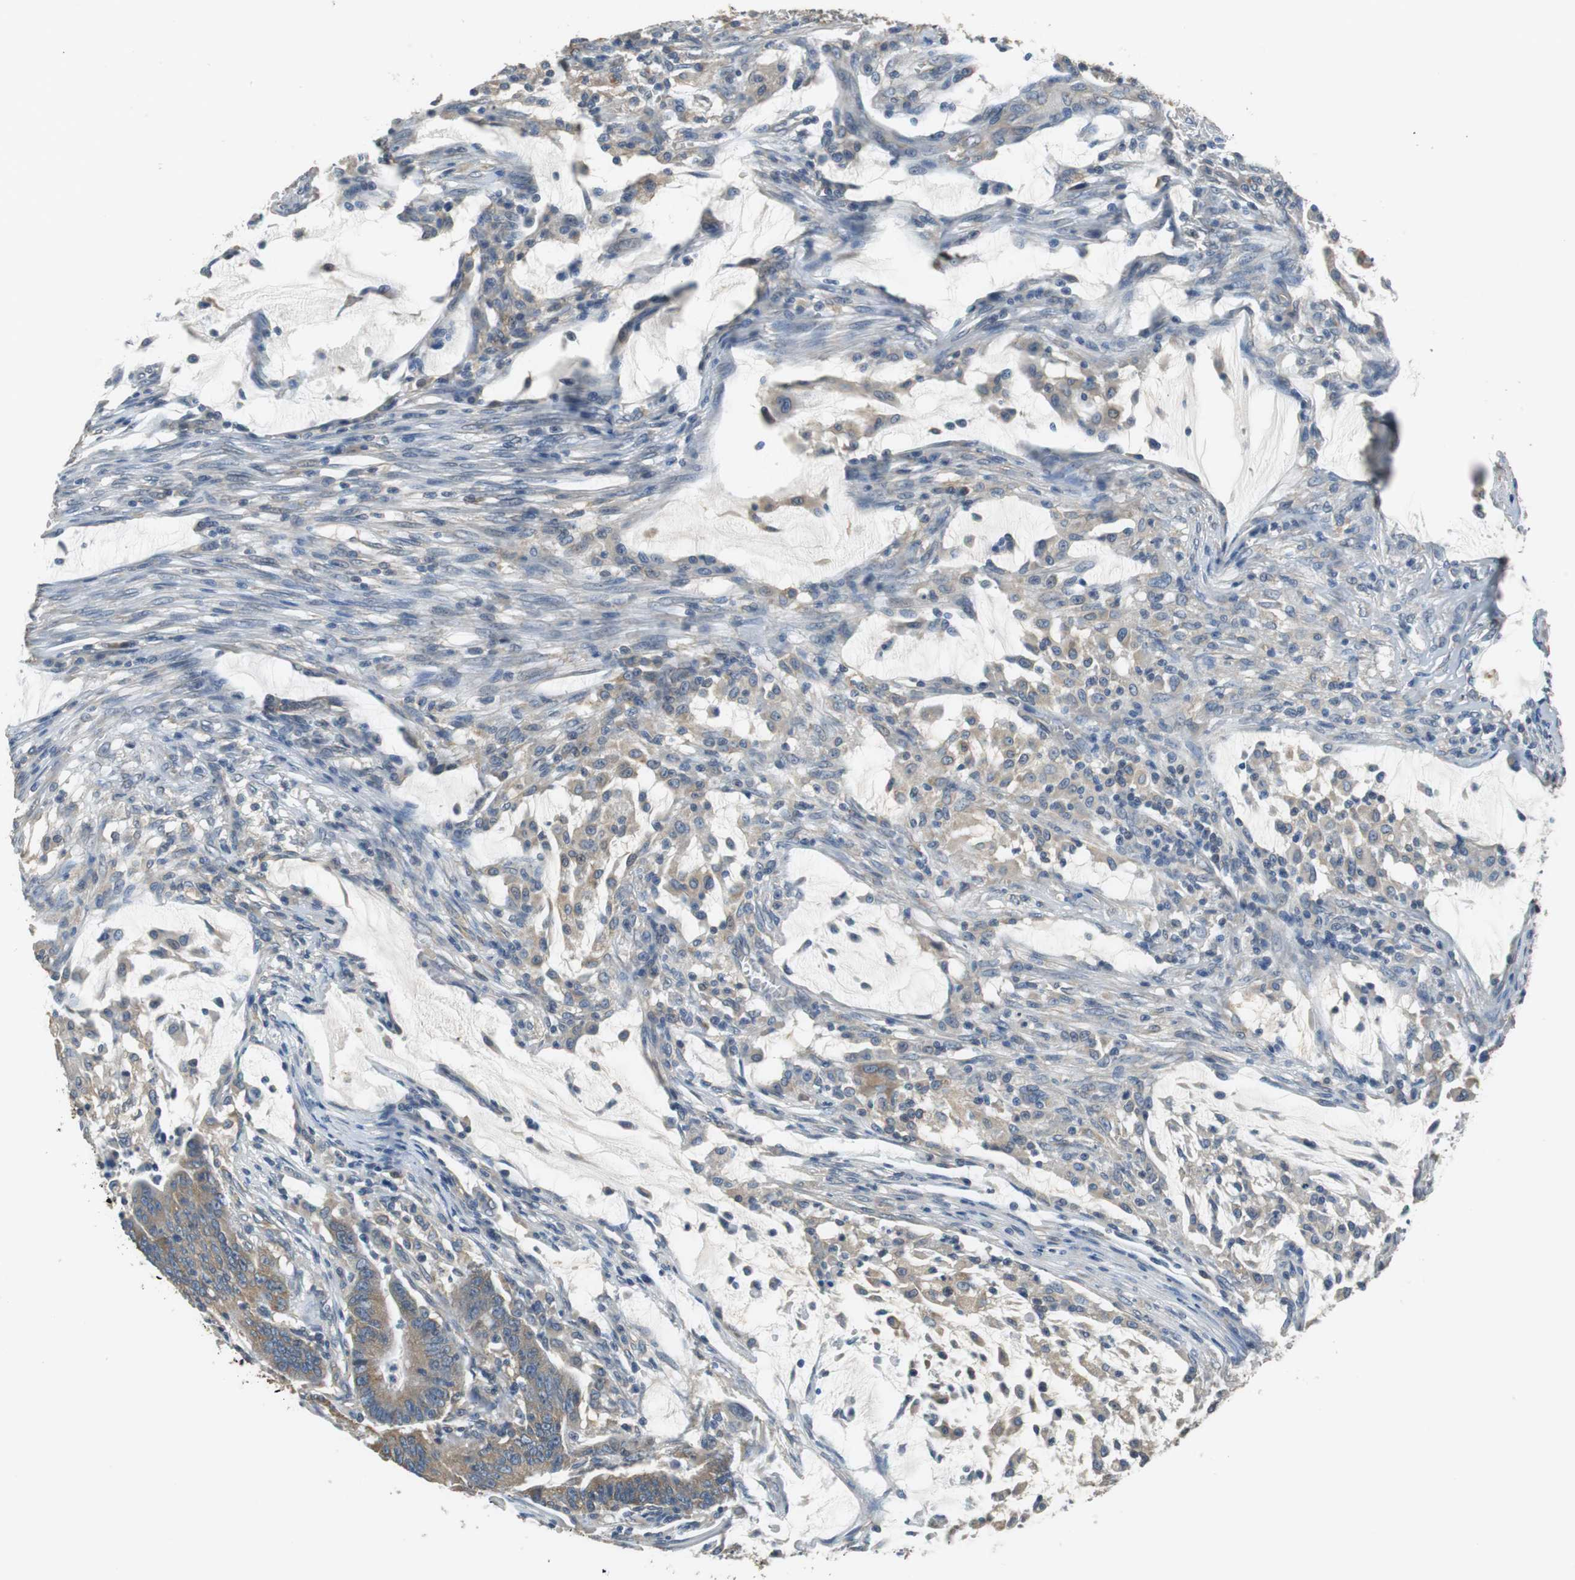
{"staining": {"intensity": "moderate", "quantity": ">75%", "location": "cytoplasmic/membranous"}, "tissue": "colorectal cancer", "cell_type": "Tumor cells", "image_type": "cancer", "snomed": [{"axis": "morphology", "description": "Adenocarcinoma, NOS"}, {"axis": "topography", "description": "Colon"}], "caption": "Adenocarcinoma (colorectal) was stained to show a protein in brown. There is medium levels of moderate cytoplasmic/membranous positivity in about >75% of tumor cells.", "gene": "ALDH4A1", "patient": {"sex": "male", "age": 45}}